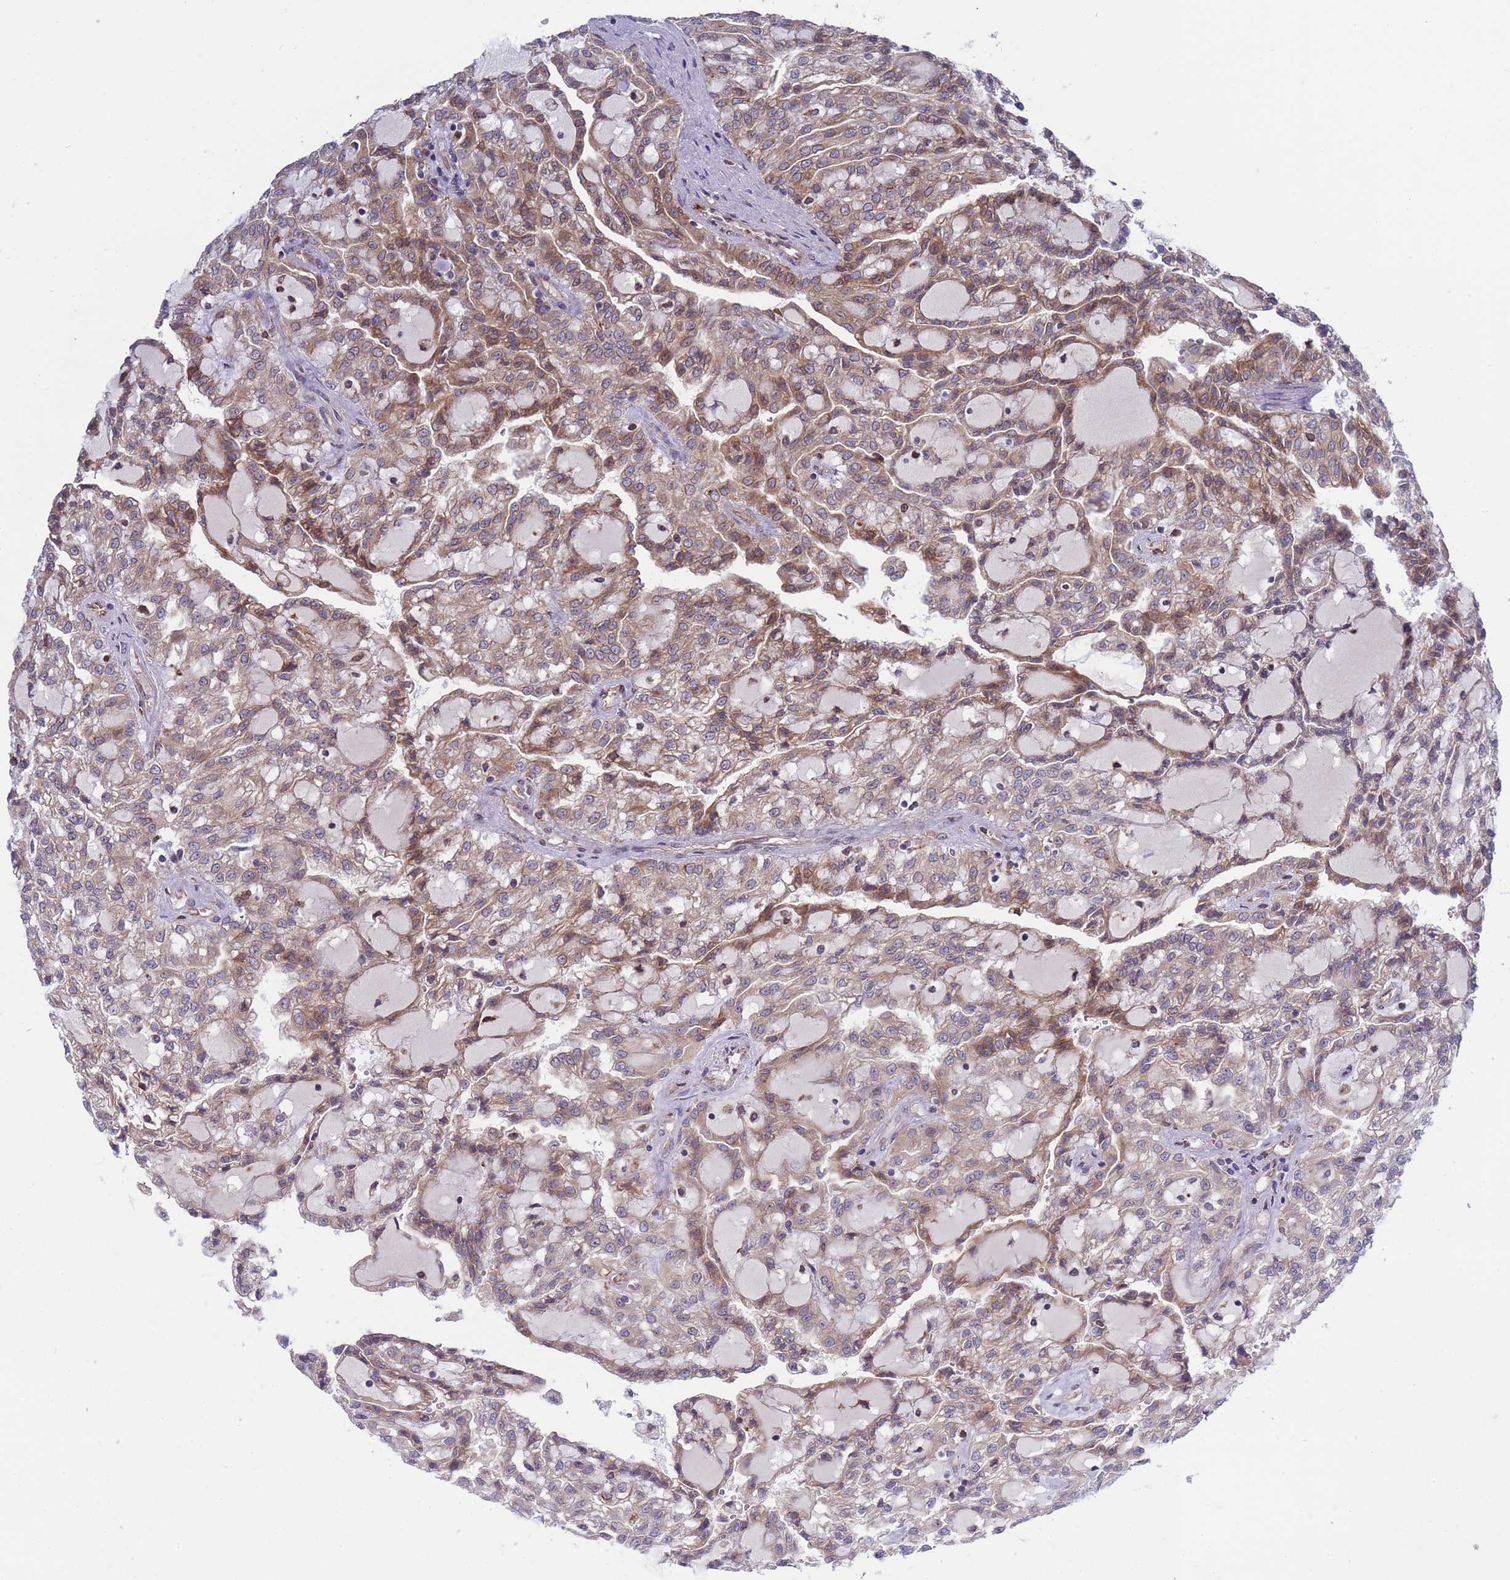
{"staining": {"intensity": "weak", "quantity": ">75%", "location": "cytoplasmic/membranous"}, "tissue": "renal cancer", "cell_type": "Tumor cells", "image_type": "cancer", "snomed": [{"axis": "morphology", "description": "Adenocarcinoma, NOS"}, {"axis": "topography", "description": "Kidney"}], "caption": "Human renal cancer stained for a protein (brown) shows weak cytoplasmic/membranous positive staining in about >75% of tumor cells.", "gene": "RAPGEF4", "patient": {"sex": "male", "age": 63}}